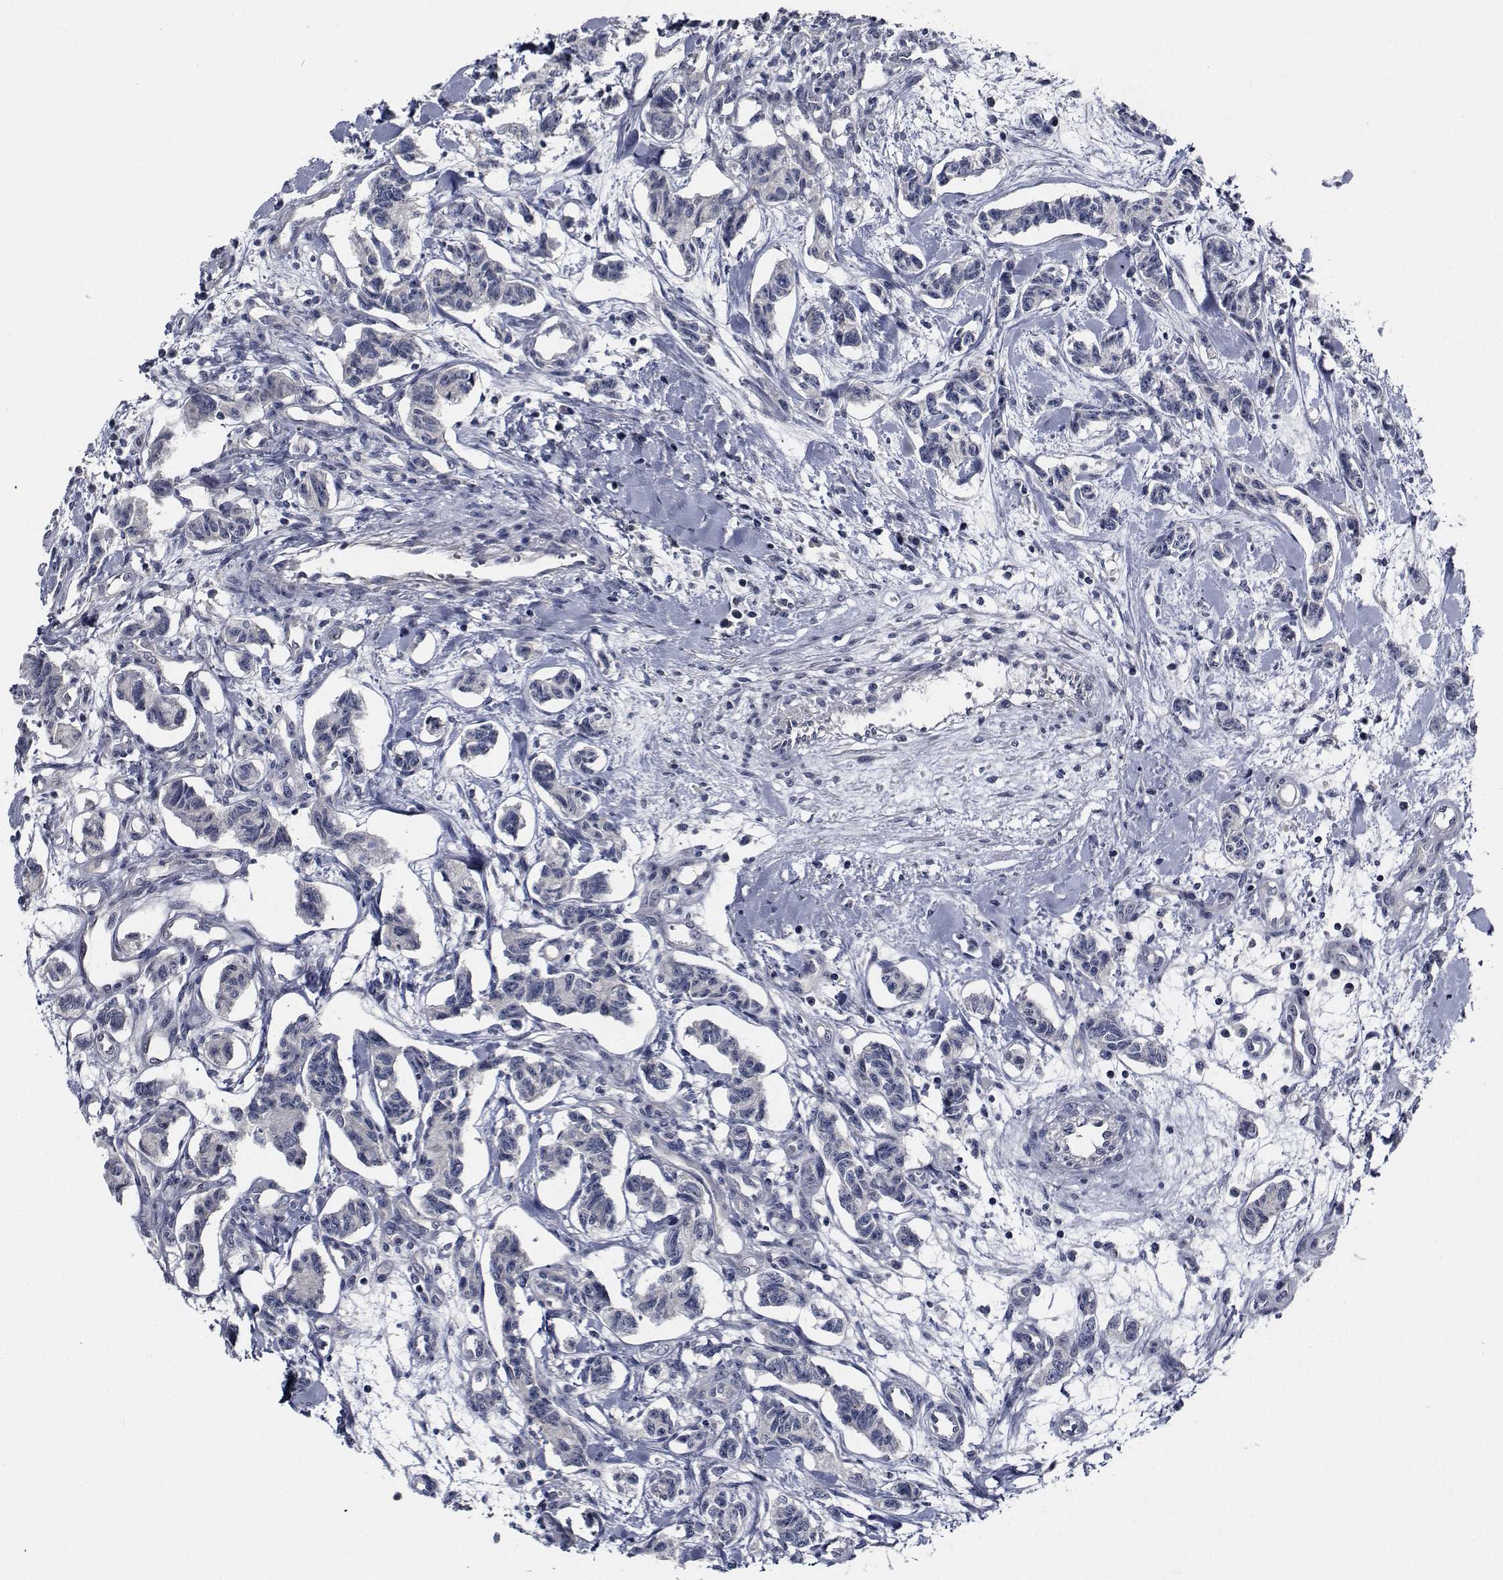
{"staining": {"intensity": "negative", "quantity": "none", "location": "none"}, "tissue": "carcinoid", "cell_type": "Tumor cells", "image_type": "cancer", "snomed": [{"axis": "morphology", "description": "Carcinoid, malignant, NOS"}, {"axis": "topography", "description": "Kidney"}], "caption": "This is an immunohistochemistry micrograph of carcinoid (malignant). There is no positivity in tumor cells.", "gene": "NVL", "patient": {"sex": "female", "age": 41}}